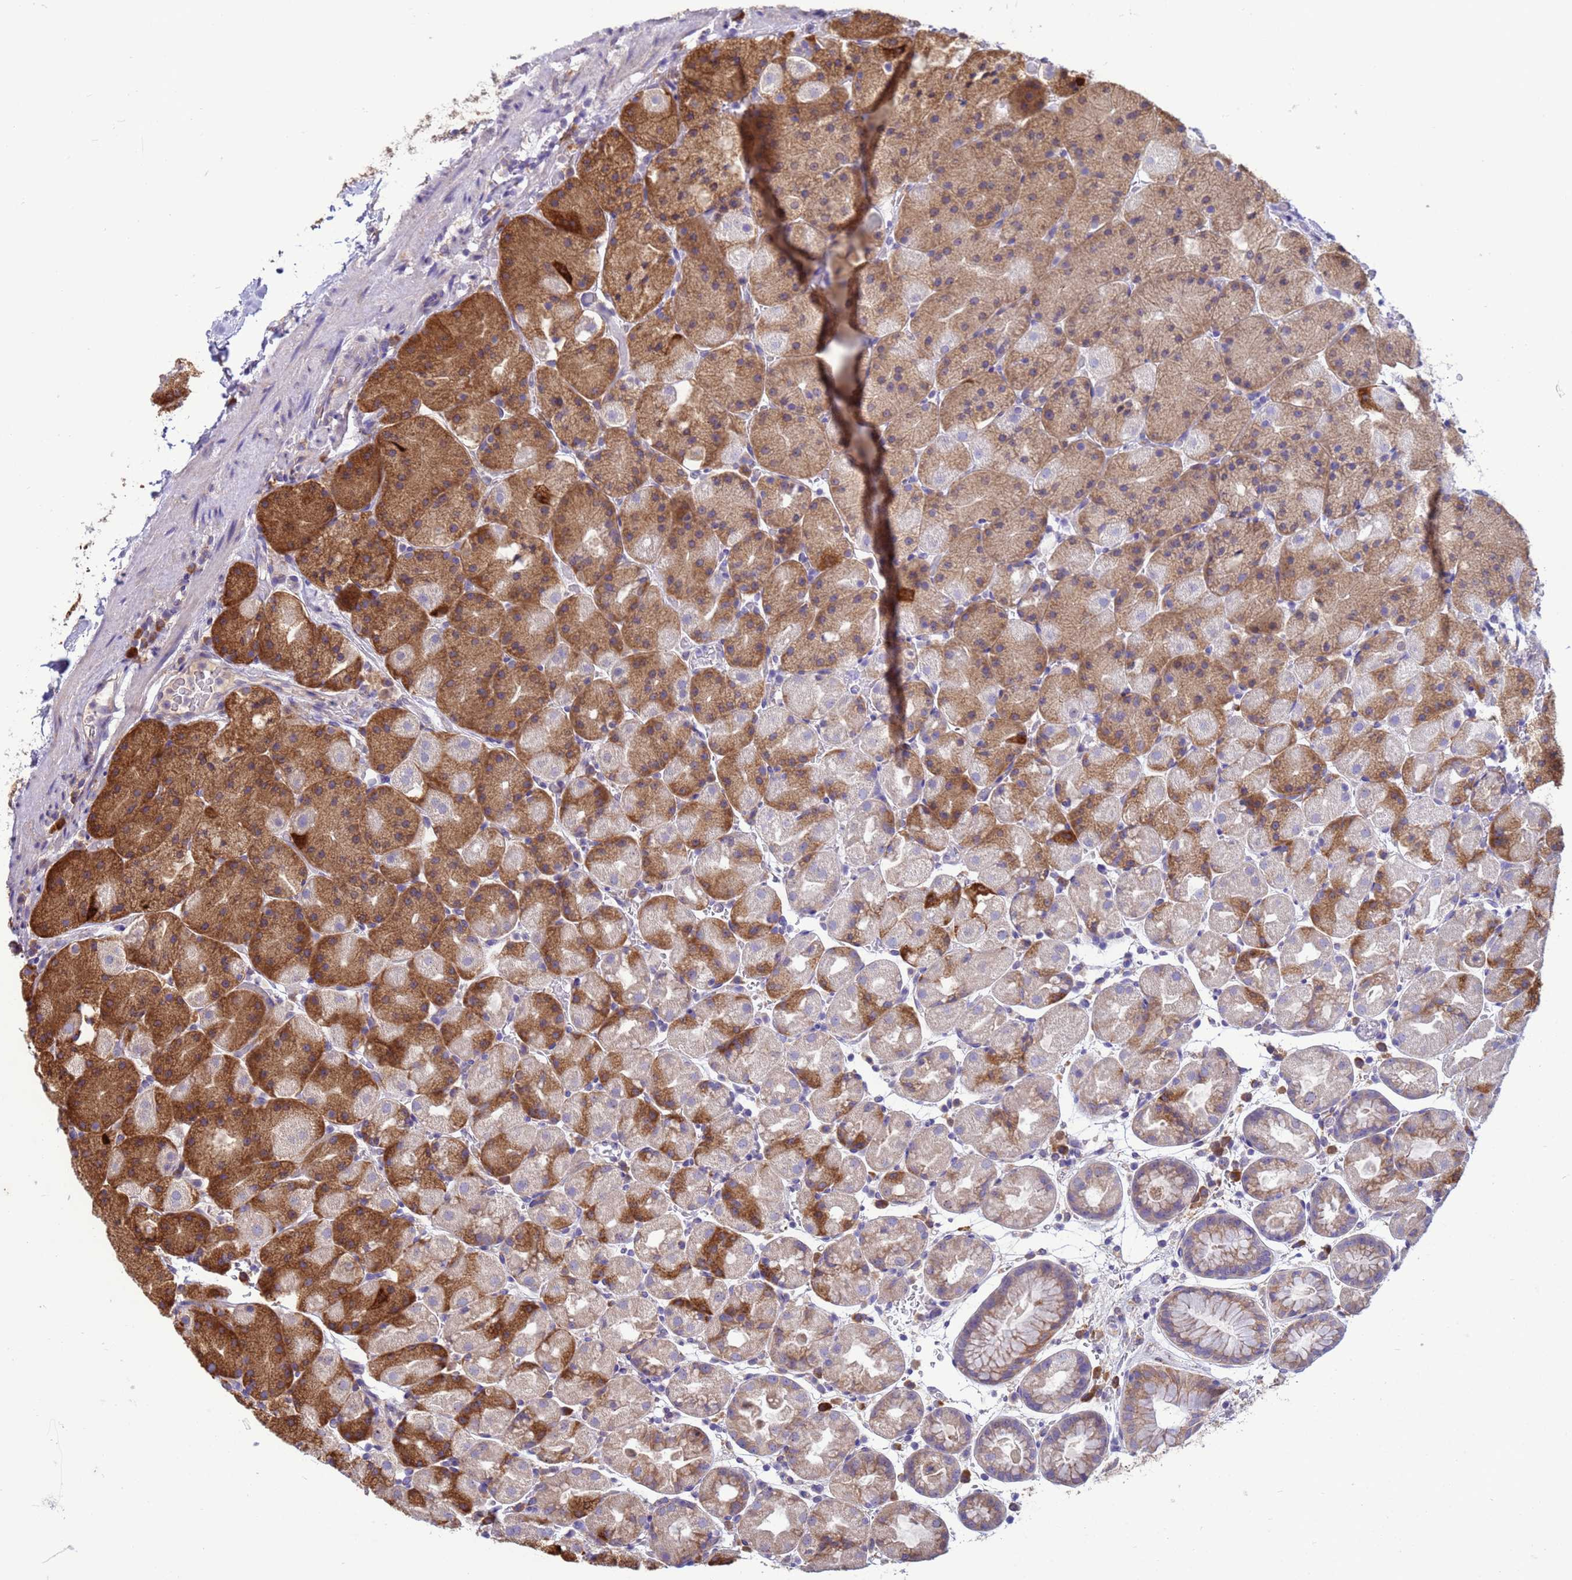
{"staining": {"intensity": "moderate", "quantity": "25%-75%", "location": "cytoplasmic/membranous"}, "tissue": "stomach", "cell_type": "Glandular cells", "image_type": "normal", "snomed": [{"axis": "morphology", "description": "Normal tissue, NOS"}, {"axis": "topography", "description": "Stomach, upper"}, {"axis": "topography", "description": "Stomach, lower"}], "caption": "Stomach stained with DAB IHC reveals medium levels of moderate cytoplasmic/membranous expression in about 25%-75% of glandular cells.", "gene": "THAP5", "patient": {"sex": "male", "age": 67}}